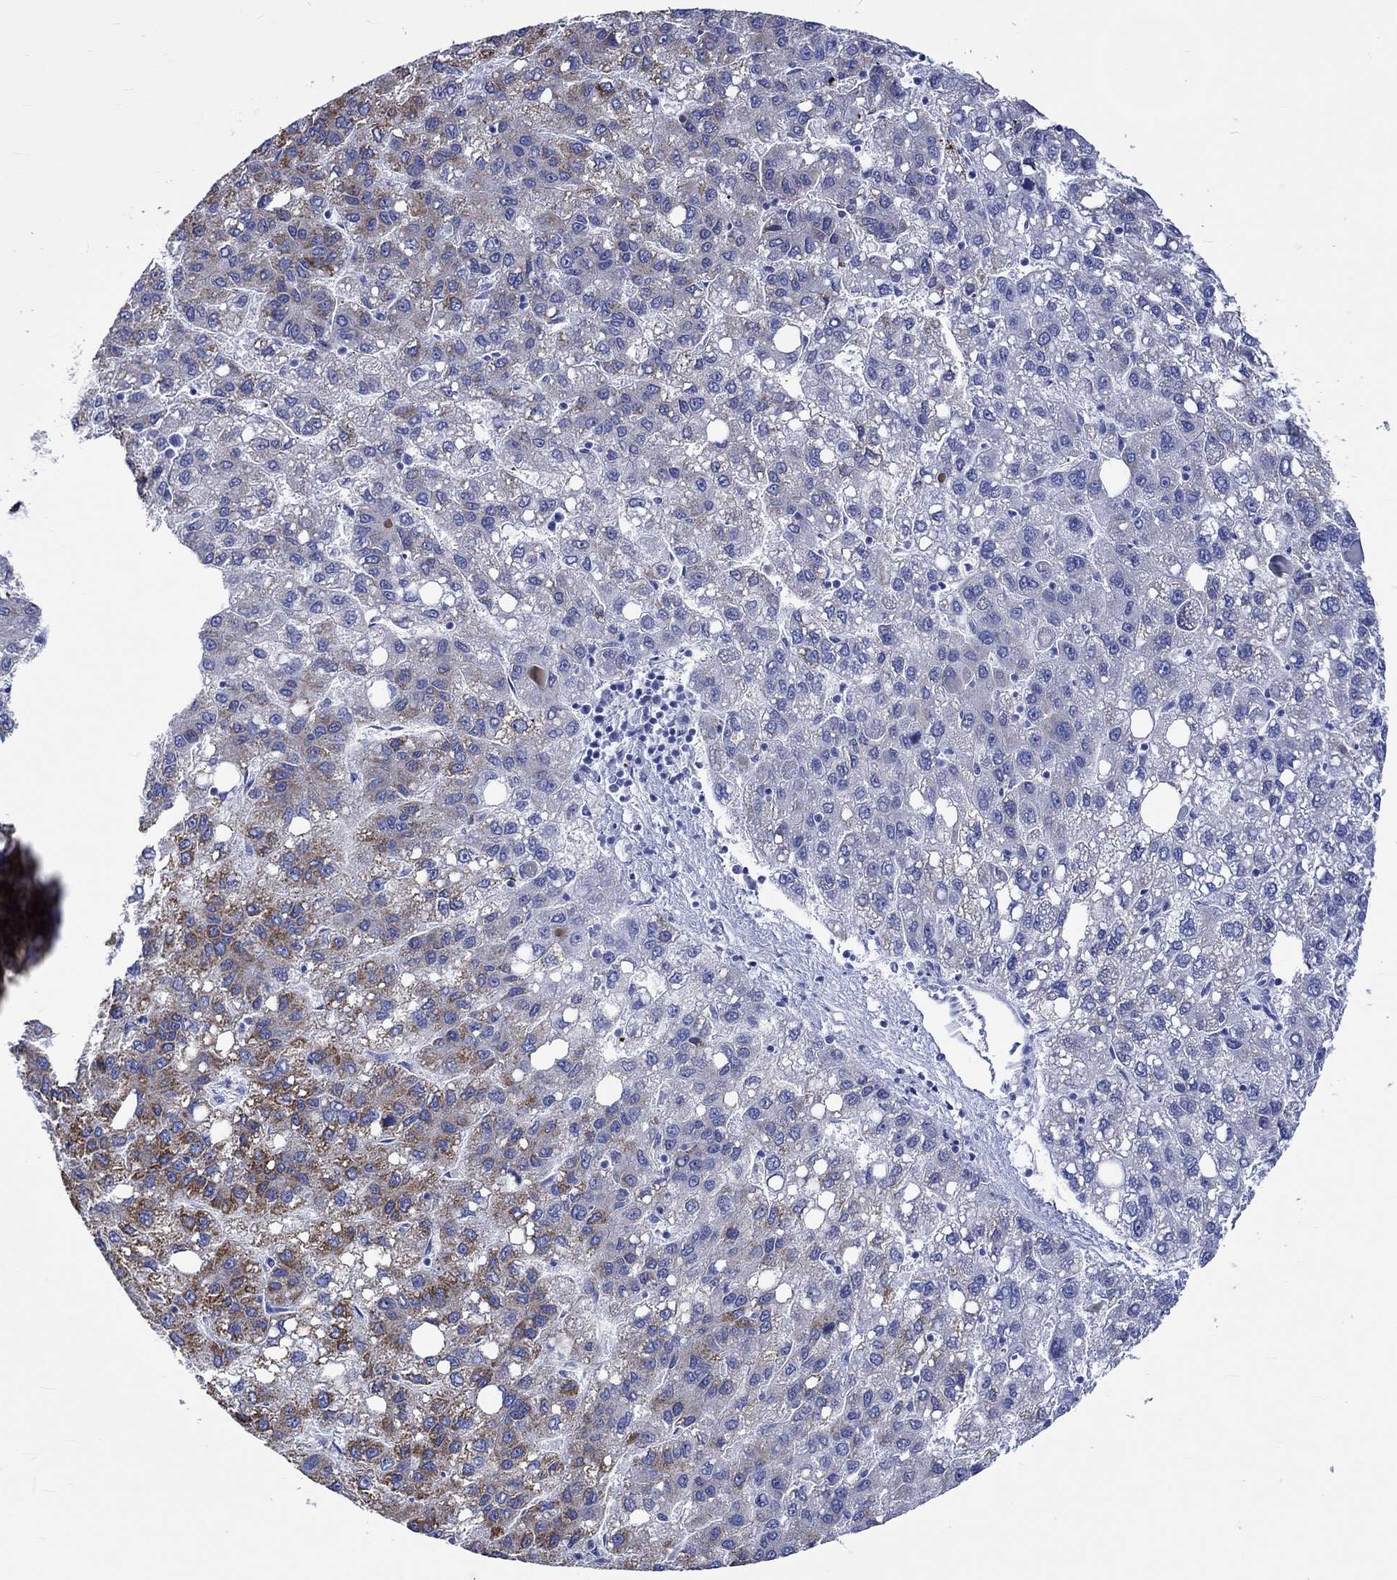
{"staining": {"intensity": "strong", "quantity": "<25%", "location": "cytoplasmic/membranous"}, "tissue": "liver cancer", "cell_type": "Tumor cells", "image_type": "cancer", "snomed": [{"axis": "morphology", "description": "Carcinoma, Hepatocellular, NOS"}, {"axis": "topography", "description": "Liver"}], "caption": "Immunohistochemical staining of hepatocellular carcinoma (liver) exhibits strong cytoplasmic/membranous protein expression in approximately <25% of tumor cells.", "gene": "KLHL33", "patient": {"sex": "female", "age": 82}}